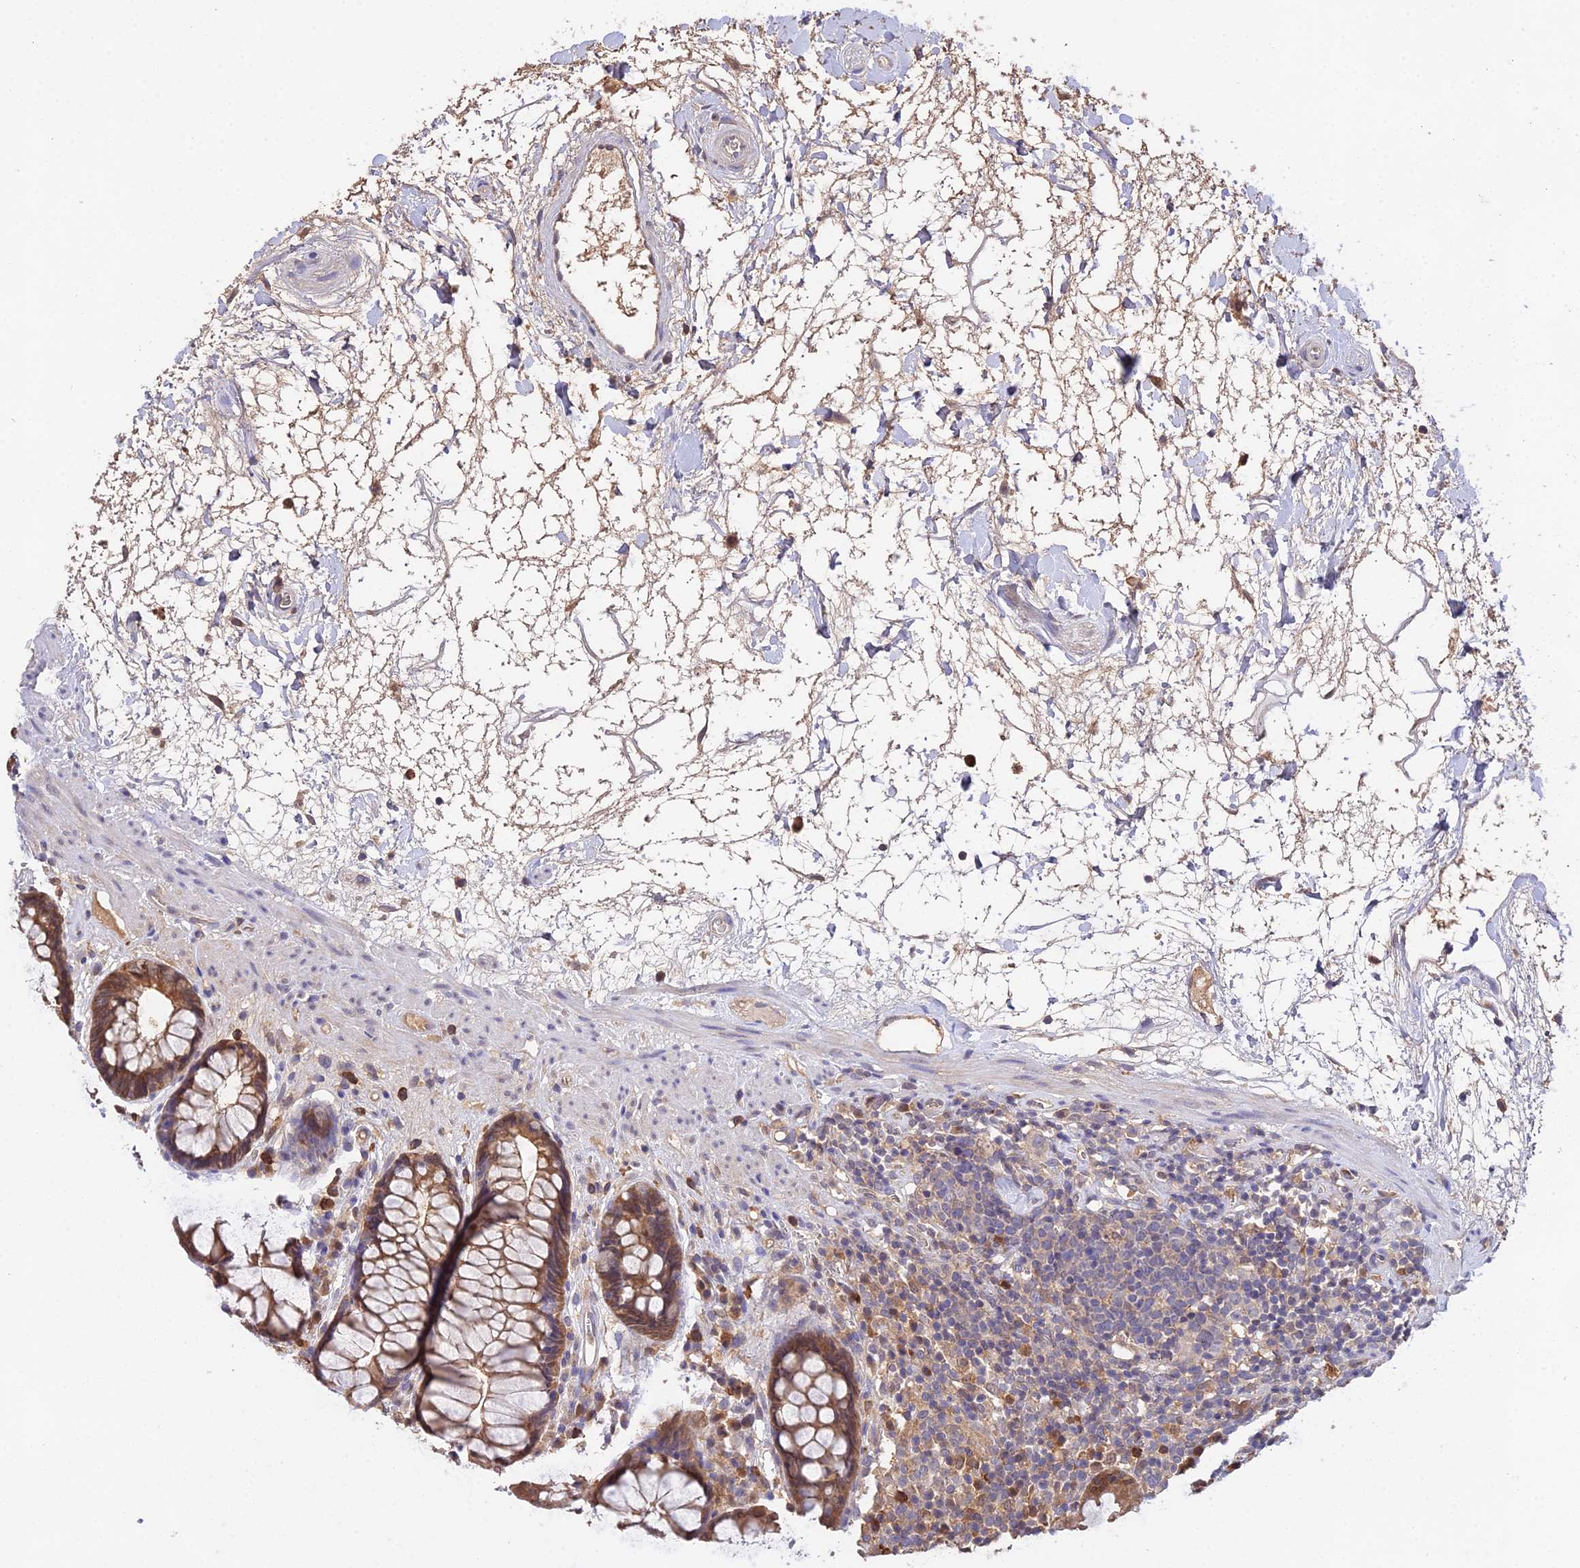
{"staining": {"intensity": "strong", "quantity": ">75%", "location": "cytoplasmic/membranous"}, "tissue": "rectum", "cell_type": "Glandular cells", "image_type": "normal", "snomed": [{"axis": "morphology", "description": "Normal tissue, NOS"}, {"axis": "topography", "description": "Rectum"}], "caption": "An image of human rectum stained for a protein reveals strong cytoplasmic/membranous brown staining in glandular cells.", "gene": "FBP1", "patient": {"sex": "male", "age": 64}}